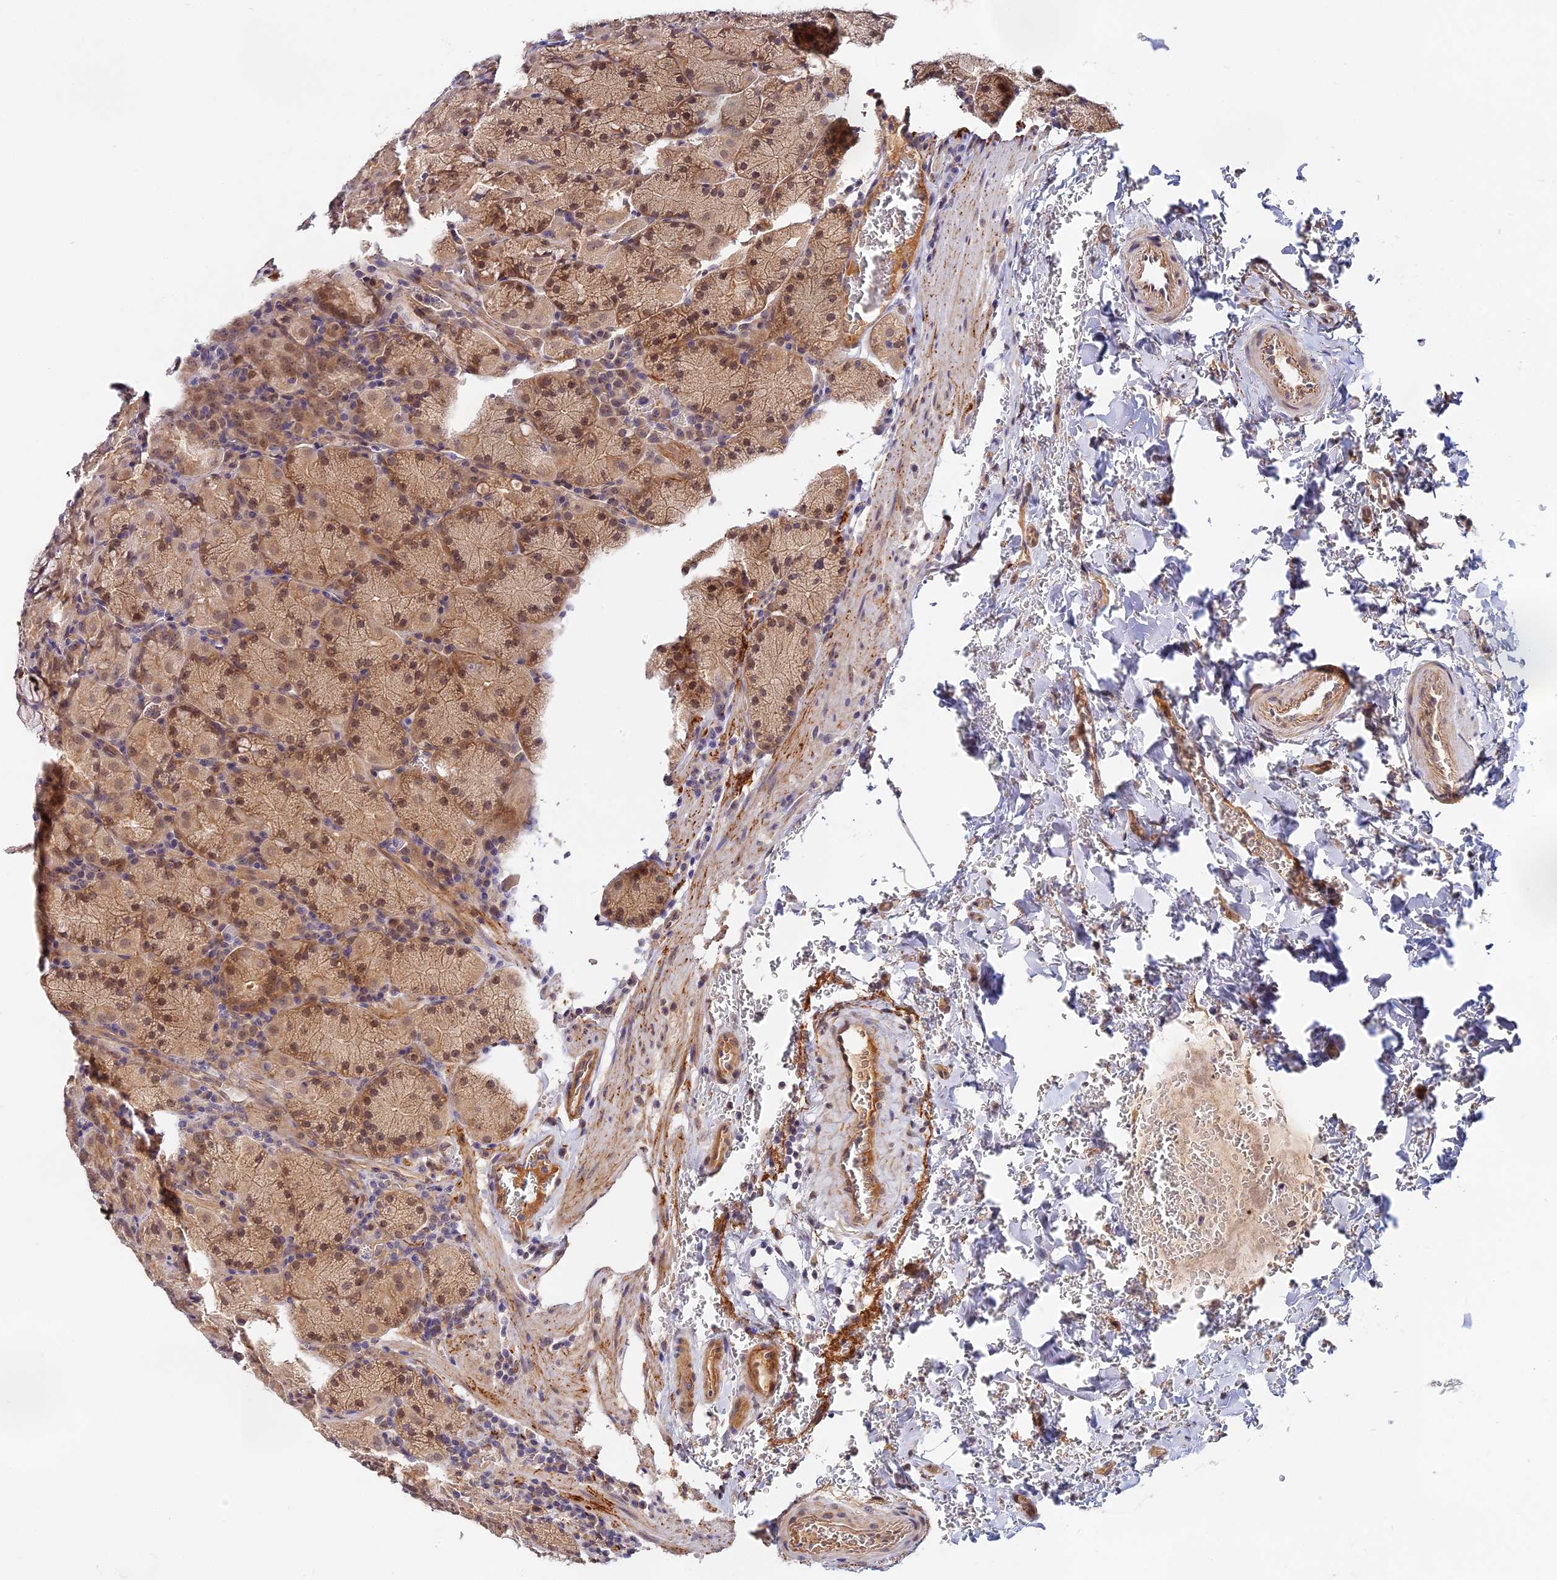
{"staining": {"intensity": "moderate", "quantity": ">75%", "location": "cytoplasmic/membranous,nuclear"}, "tissue": "stomach", "cell_type": "Glandular cells", "image_type": "normal", "snomed": [{"axis": "morphology", "description": "Normal tissue, NOS"}, {"axis": "topography", "description": "Stomach, upper"}, {"axis": "topography", "description": "Stomach, lower"}], "caption": "Immunohistochemistry (IHC) histopathology image of normal stomach stained for a protein (brown), which displays medium levels of moderate cytoplasmic/membranous,nuclear staining in about >75% of glandular cells.", "gene": "IMPACT", "patient": {"sex": "male", "age": 80}}